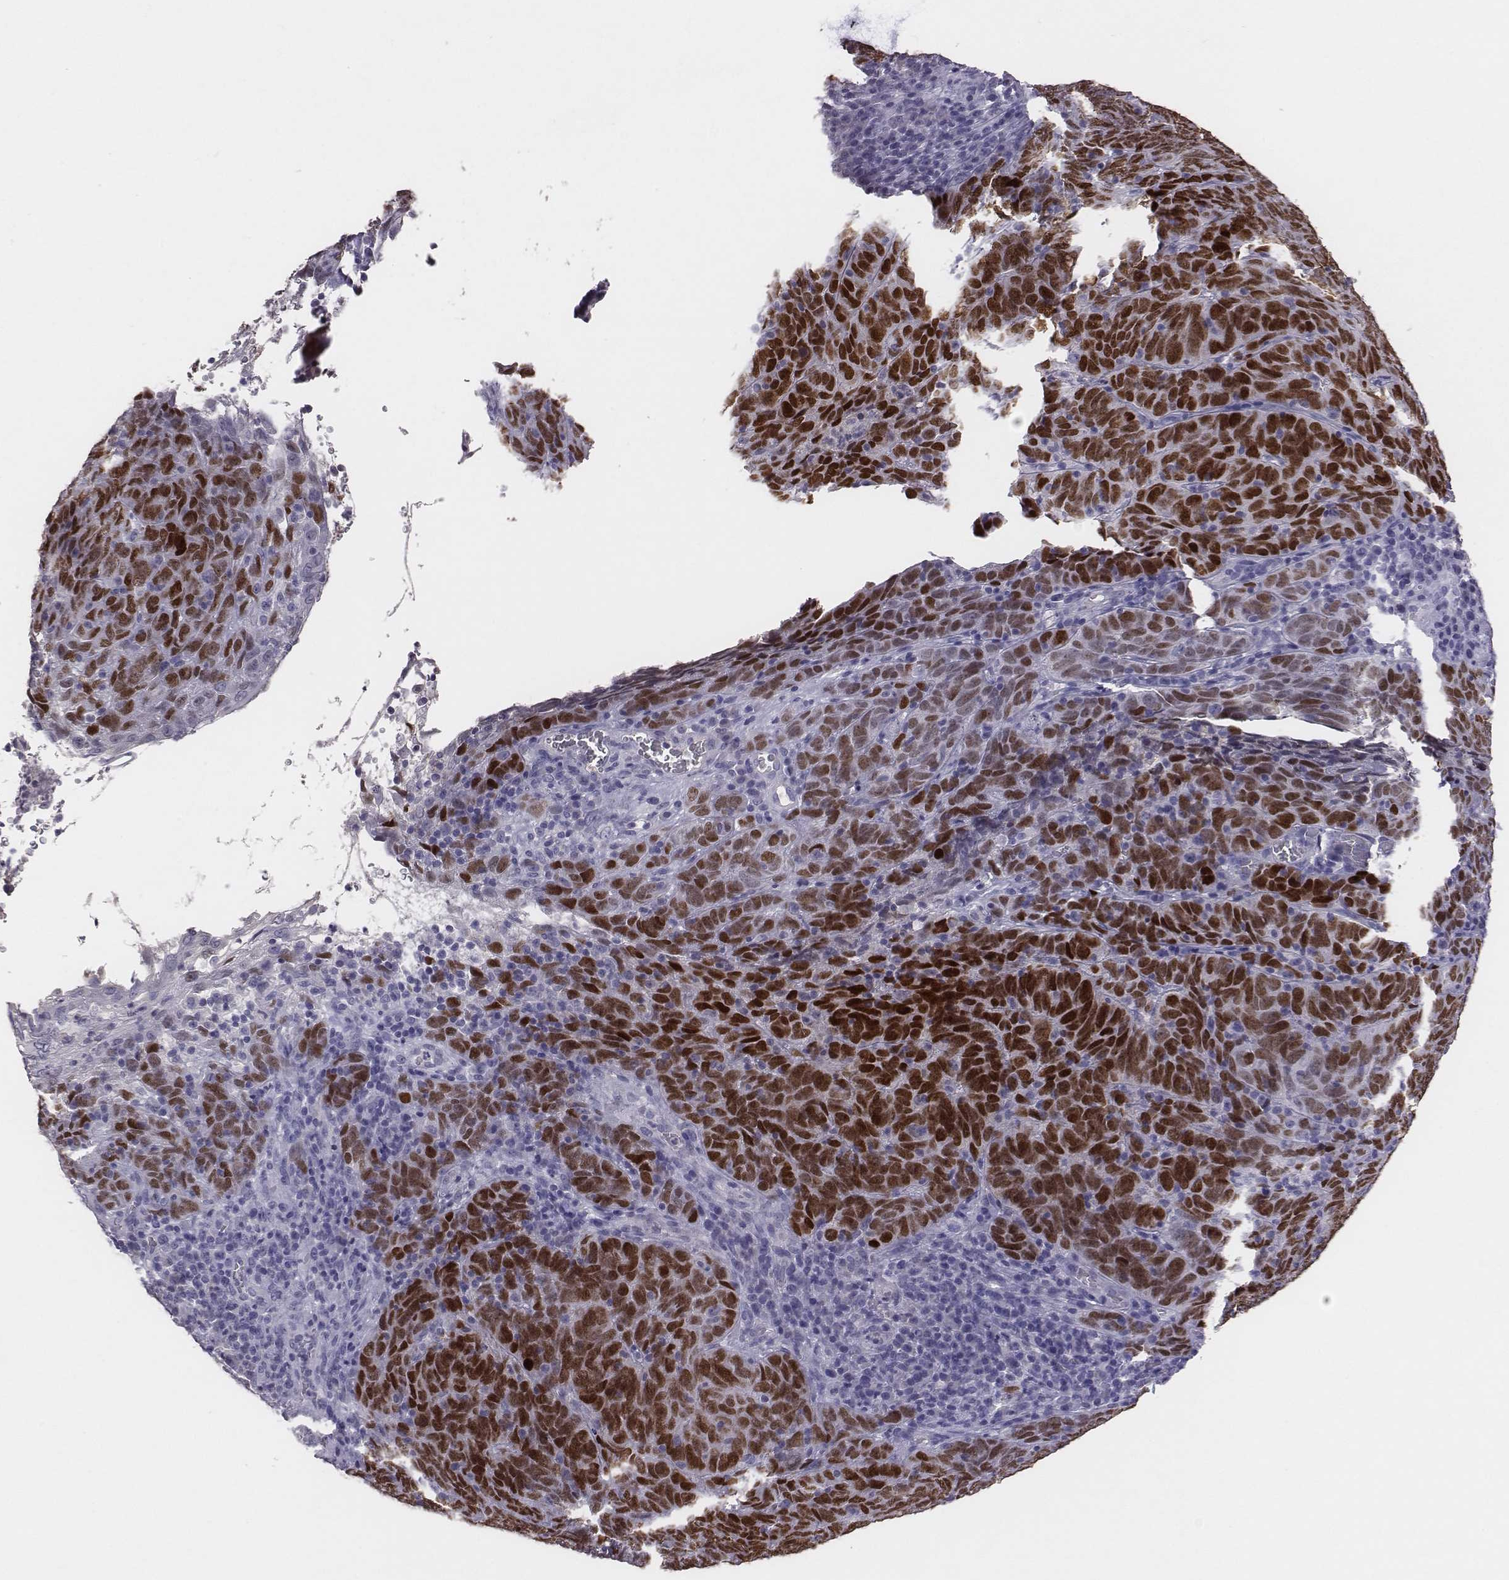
{"staining": {"intensity": "strong", "quantity": "25%-75%", "location": "nuclear"}, "tissue": "skin cancer", "cell_type": "Tumor cells", "image_type": "cancer", "snomed": [{"axis": "morphology", "description": "Squamous cell carcinoma, NOS"}, {"axis": "topography", "description": "Skin"}, {"axis": "topography", "description": "Anal"}], "caption": "Strong nuclear expression is seen in about 25%-75% of tumor cells in skin cancer (squamous cell carcinoma).", "gene": "EN1", "patient": {"sex": "female", "age": 51}}